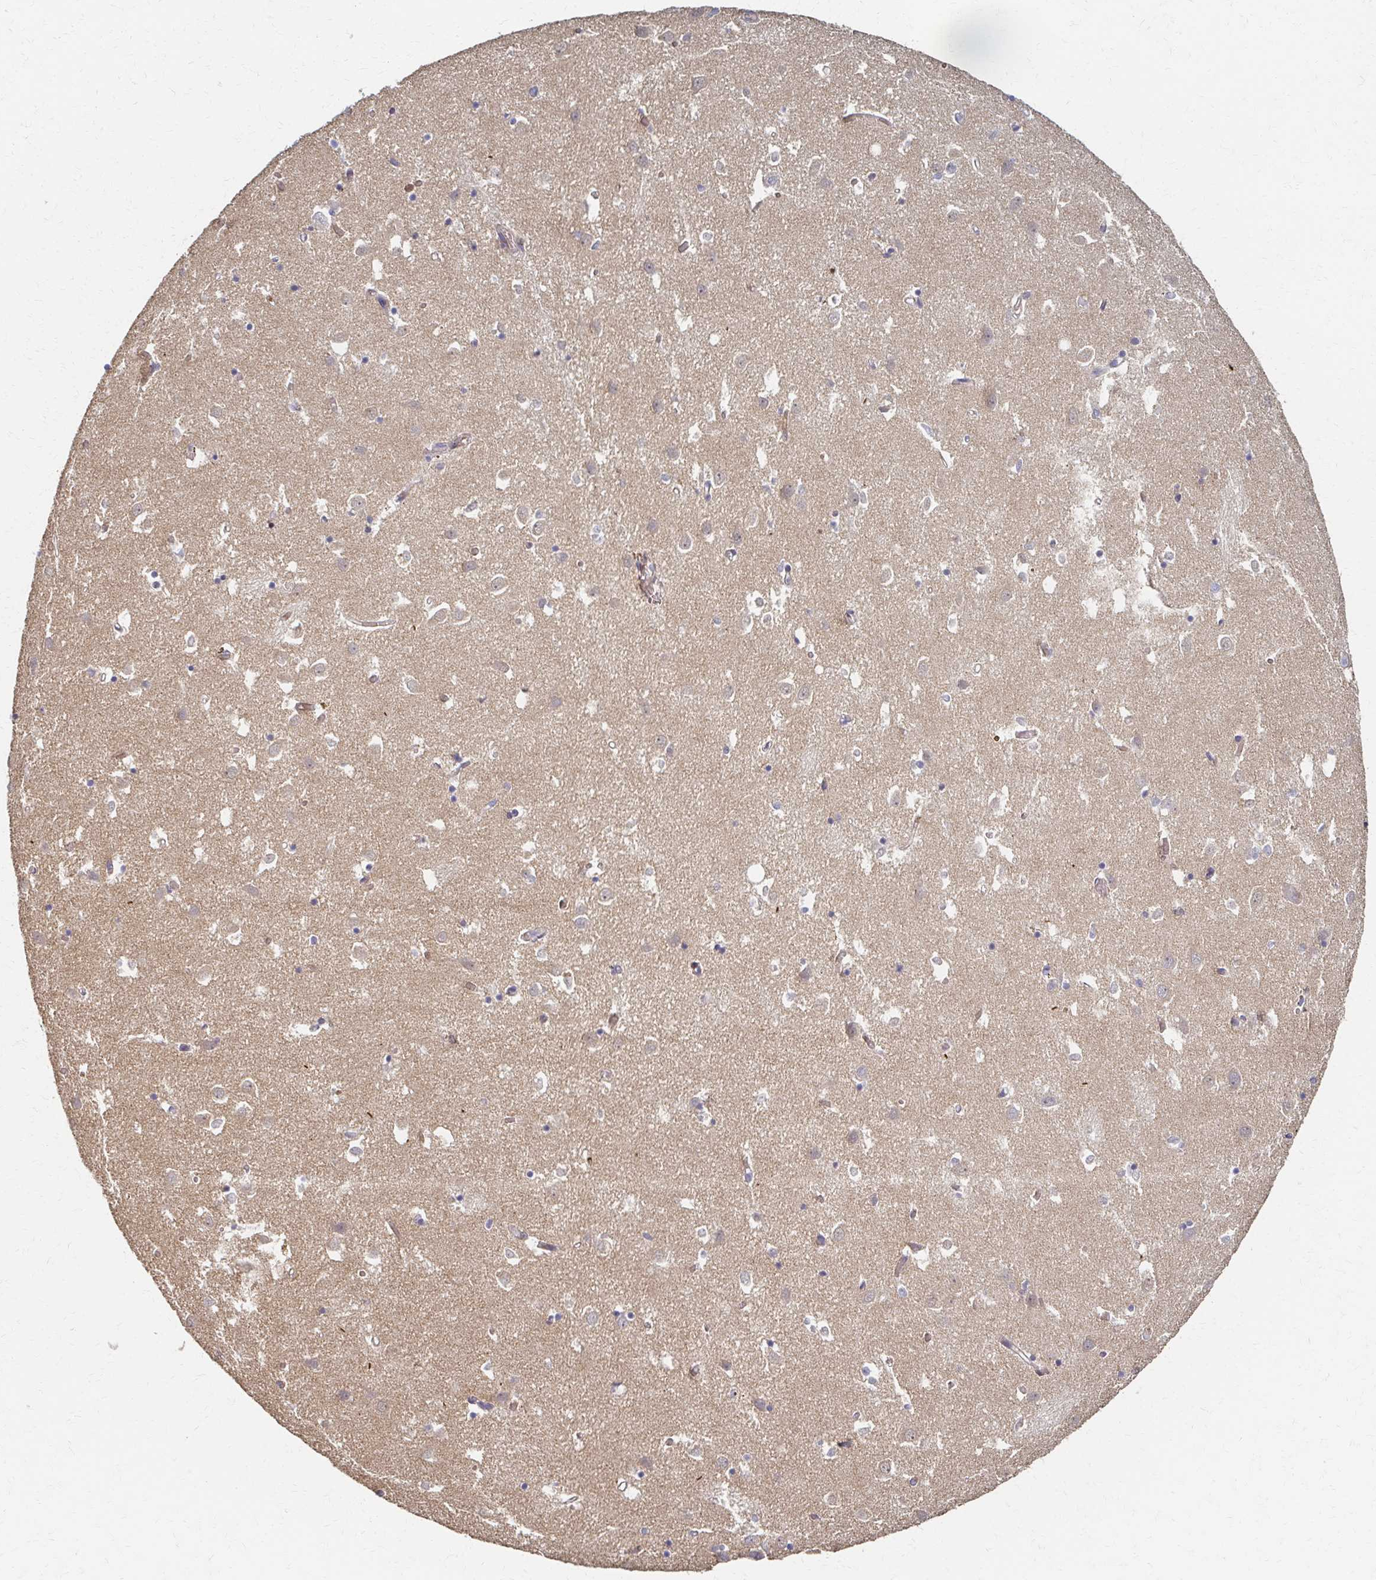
{"staining": {"intensity": "negative", "quantity": "none", "location": "none"}, "tissue": "caudate", "cell_type": "Glial cells", "image_type": "normal", "snomed": [{"axis": "morphology", "description": "Normal tissue, NOS"}, {"axis": "topography", "description": "Lateral ventricle wall"}], "caption": "Glial cells are negative for protein expression in benign human caudate. (DAB IHC visualized using brightfield microscopy, high magnification).", "gene": "SKA2", "patient": {"sex": "male", "age": 70}}